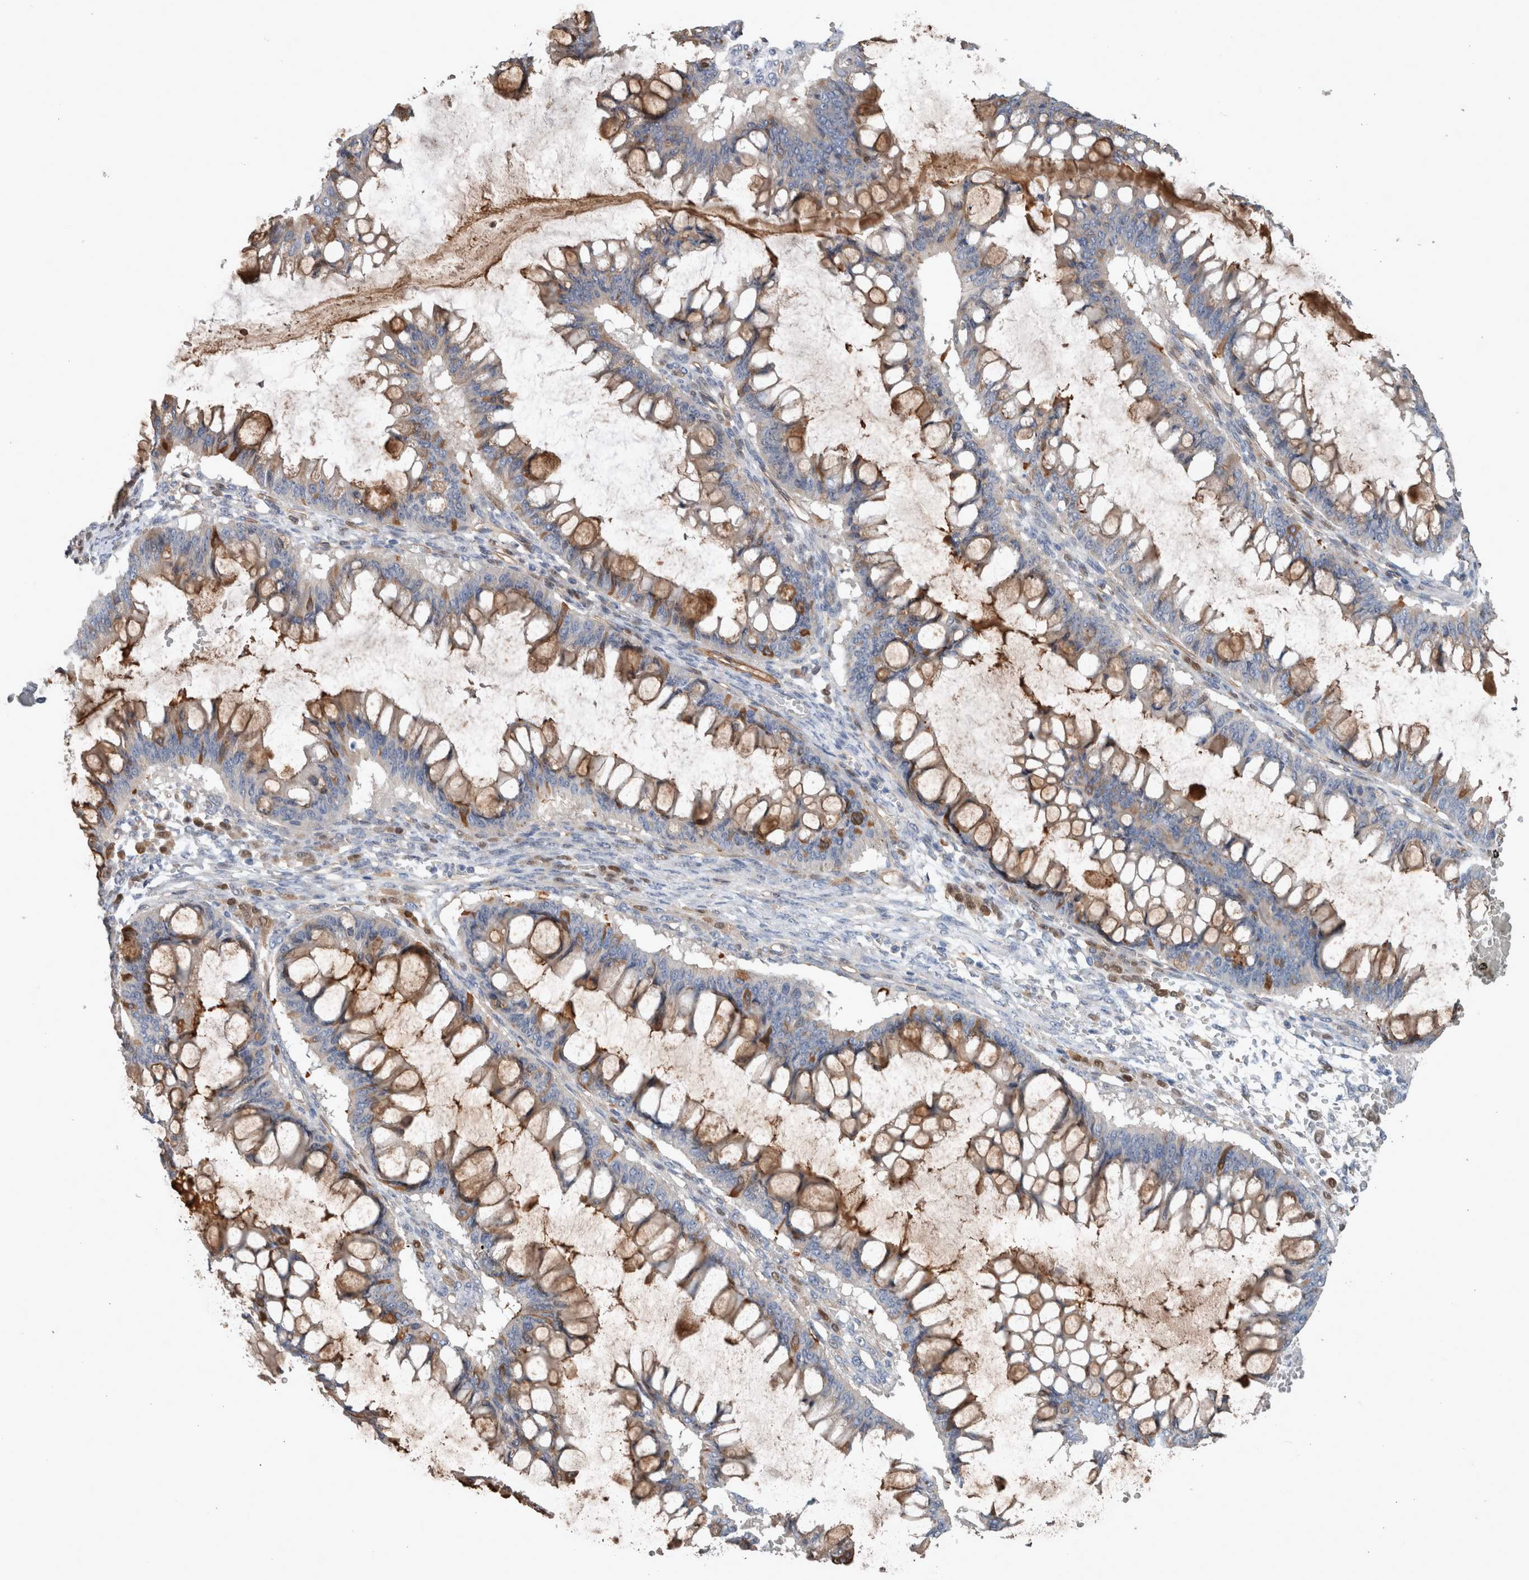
{"staining": {"intensity": "moderate", "quantity": "25%-75%", "location": "cytoplasmic/membranous"}, "tissue": "ovarian cancer", "cell_type": "Tumor cells", "image_type": "cancer", "snomed": [{"axis": "morphology", "description": "Cystadenocarcinoma, mucinous, NOS"}, {"axis": "topography", "description": "Ovary"}], "caption": "Protein expression analysis of human ovarian cancer reveals moderate cytoplasmic/membranous staining in approximately 25%-75% of tumor cells. (DAB (3,3'-diaminobenzidine) IHC, brown staining for protein, blue staining for nuclei).", "gene": "BCAM", "patient": {"sex": "female", "age": 73}}